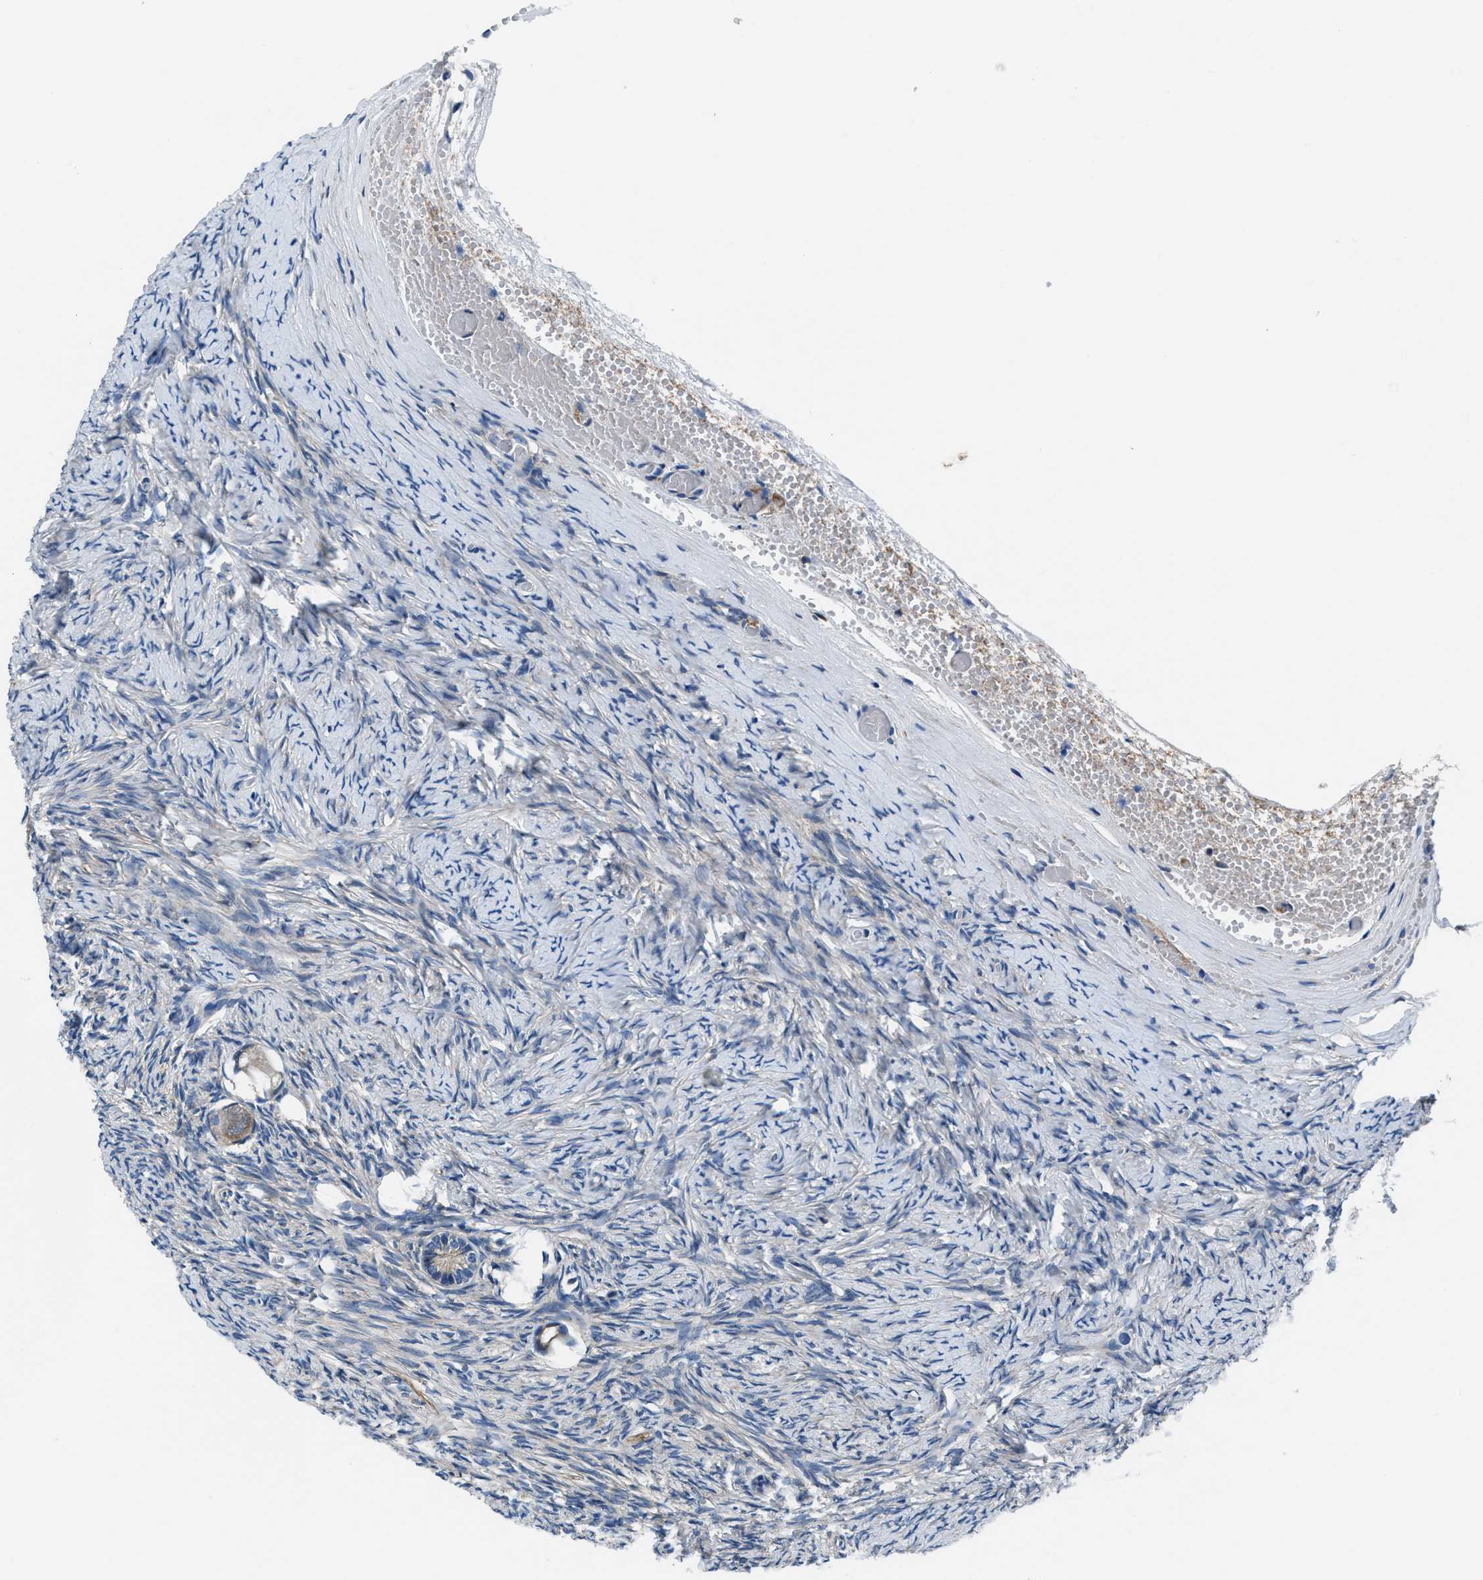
{"staining": {"intensity": "weak", "quantity": "25%-75%", "location": "cytoplasmic/membranous"}, "tissue": "ovary", "cell_type": "Follicle cells", "image_type": "normal", "snomed": [{"axis": "morphology", "description": "Normal tissue, NOS"}, {"axis": "topography", "description": "Ovary"}], "caption": "High-power microscopy captured an IHC image of benign ovary, revealing weak cytoplasmic/membranous positivity in about 25%-75% of follicle cells.", "gene": "PRTFDC1", "patient": {"sex": "female", "age": 27}}